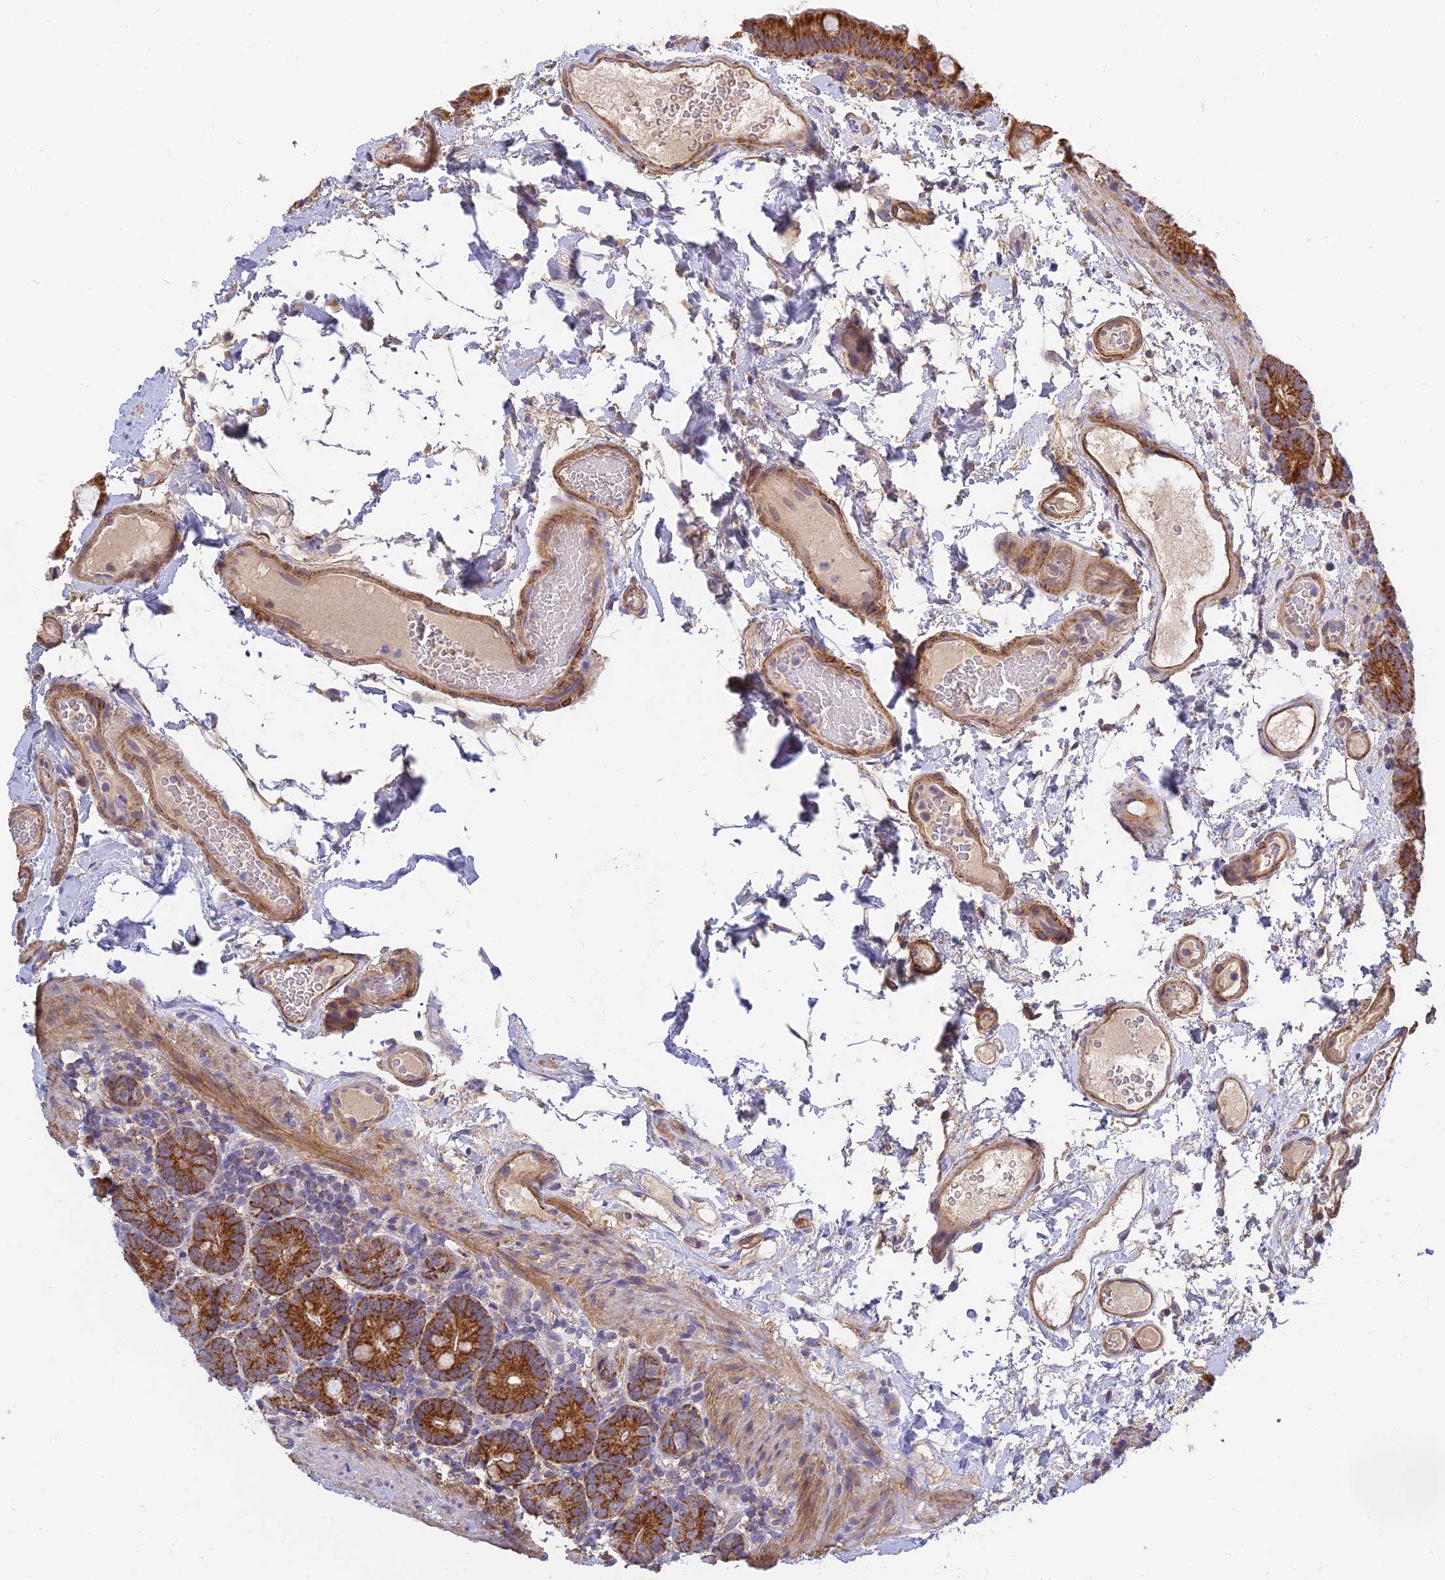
{"staining": {"intensity": "strong", "quantity": ">75%", "location": "cytoplasmic/membranous"}, "tissue": "small intestine", "cell_type": "Glandular cells", "image_type": "normal", "snomed": [{"axis": "morphology", "description": "Normal tissue, NOS"}, {"axis": "topography", "description": "Small intestine"}], "caption": "A brown stain highlights strong cytoplasmic/membranous staining of a protein in glandular cells of normal small intestine.", "gene": "MRPL15", "patient": {"sex": "female", "age": 68}}